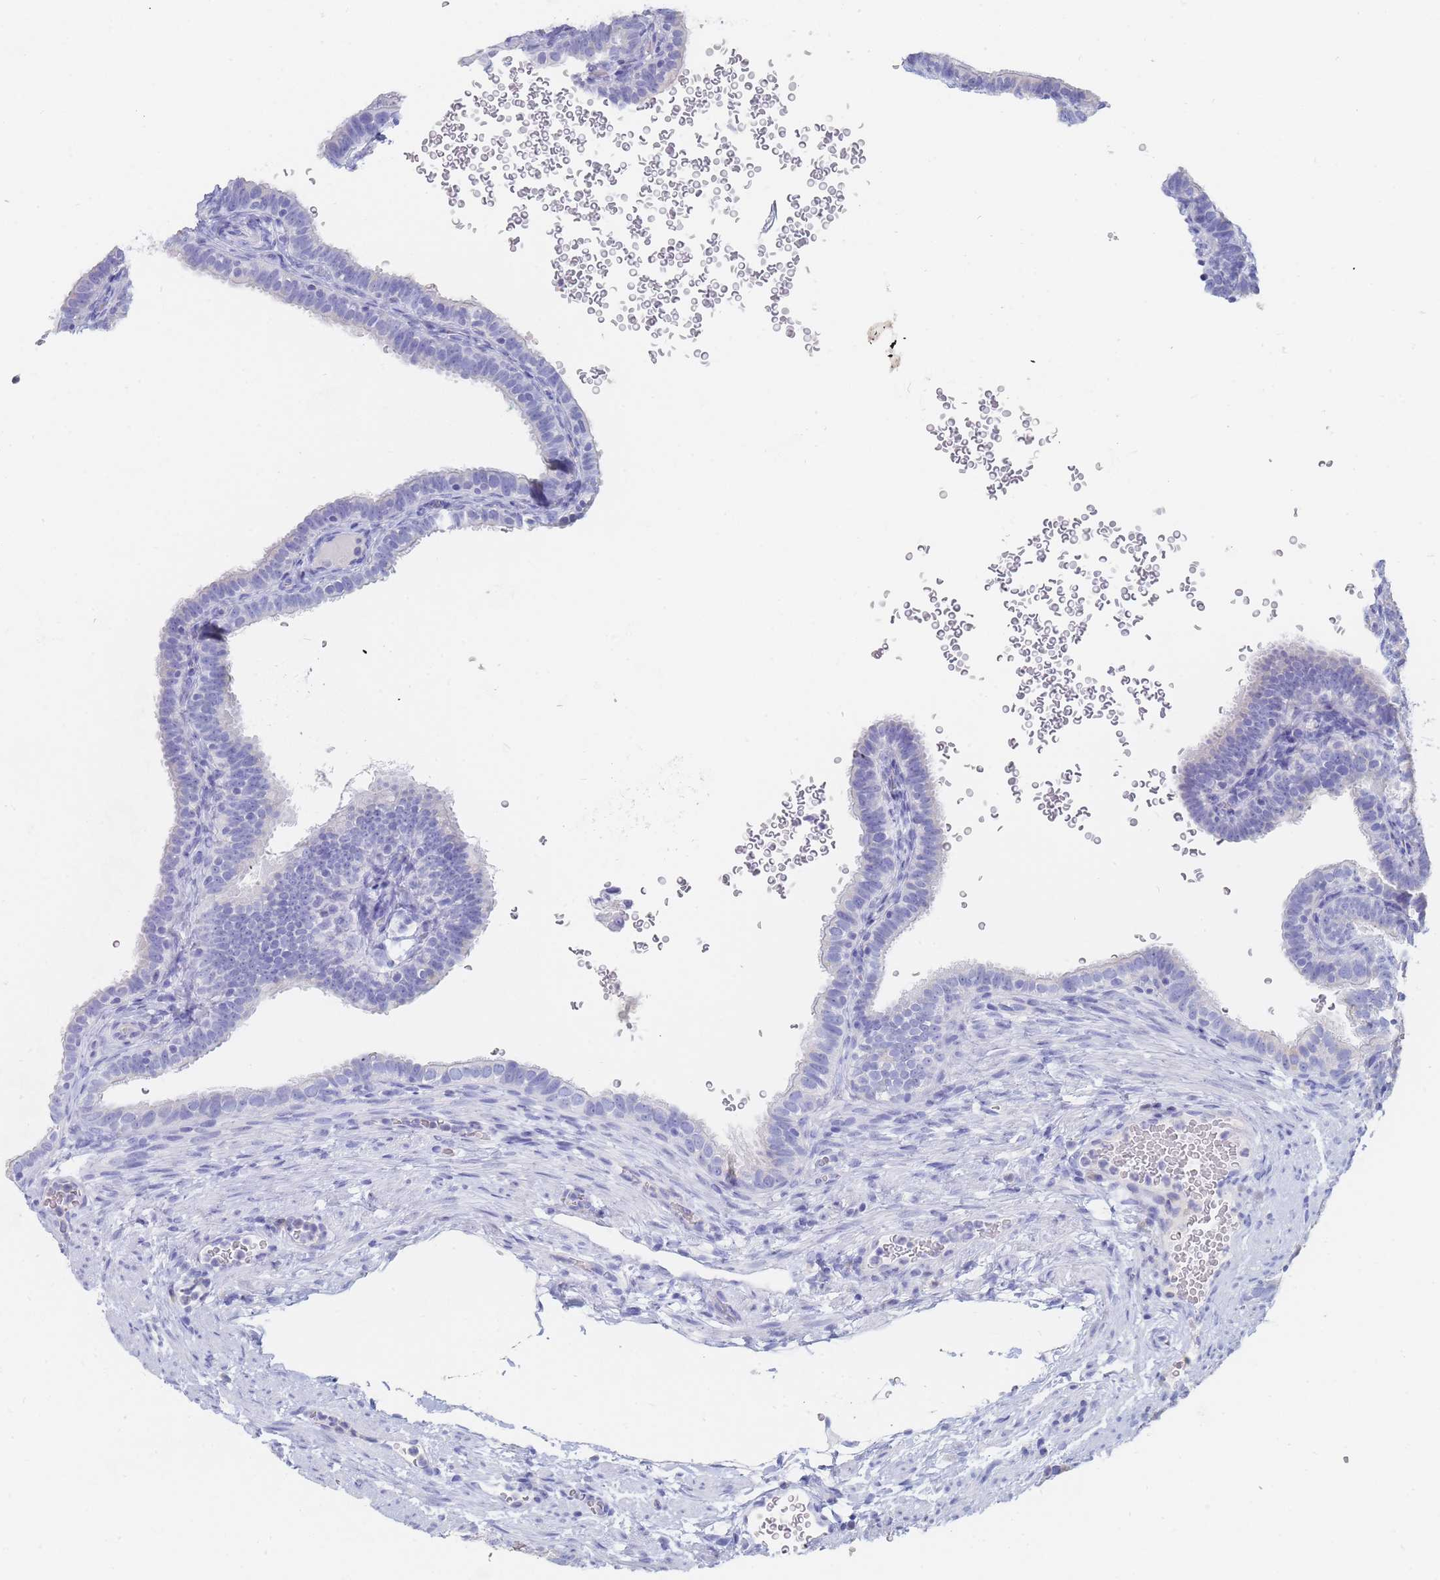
{"staining": {"intensity": "negative", "quantity": "none", "location": "none"}, "tissue": "fallopian tube", "cell_type": "Glandular cells", "image_type": "normal", "snomed": [{"axis": "morphology", "description": "Normal tissue, NOS"}, {"axis": "topography", "description": "Fallopian tube"}], "caption": "Immunohistochemistry (IHC) of benign human fallopian tube demonstrates no positivity in glandular cells. Brightfield microscopy of immunohistochemistry stained with DAB (brown) and hematoxylin (blue), captured at high magnification.", "gene": "SLC25A35", "patient": {"sex": "female", "age": 41}}